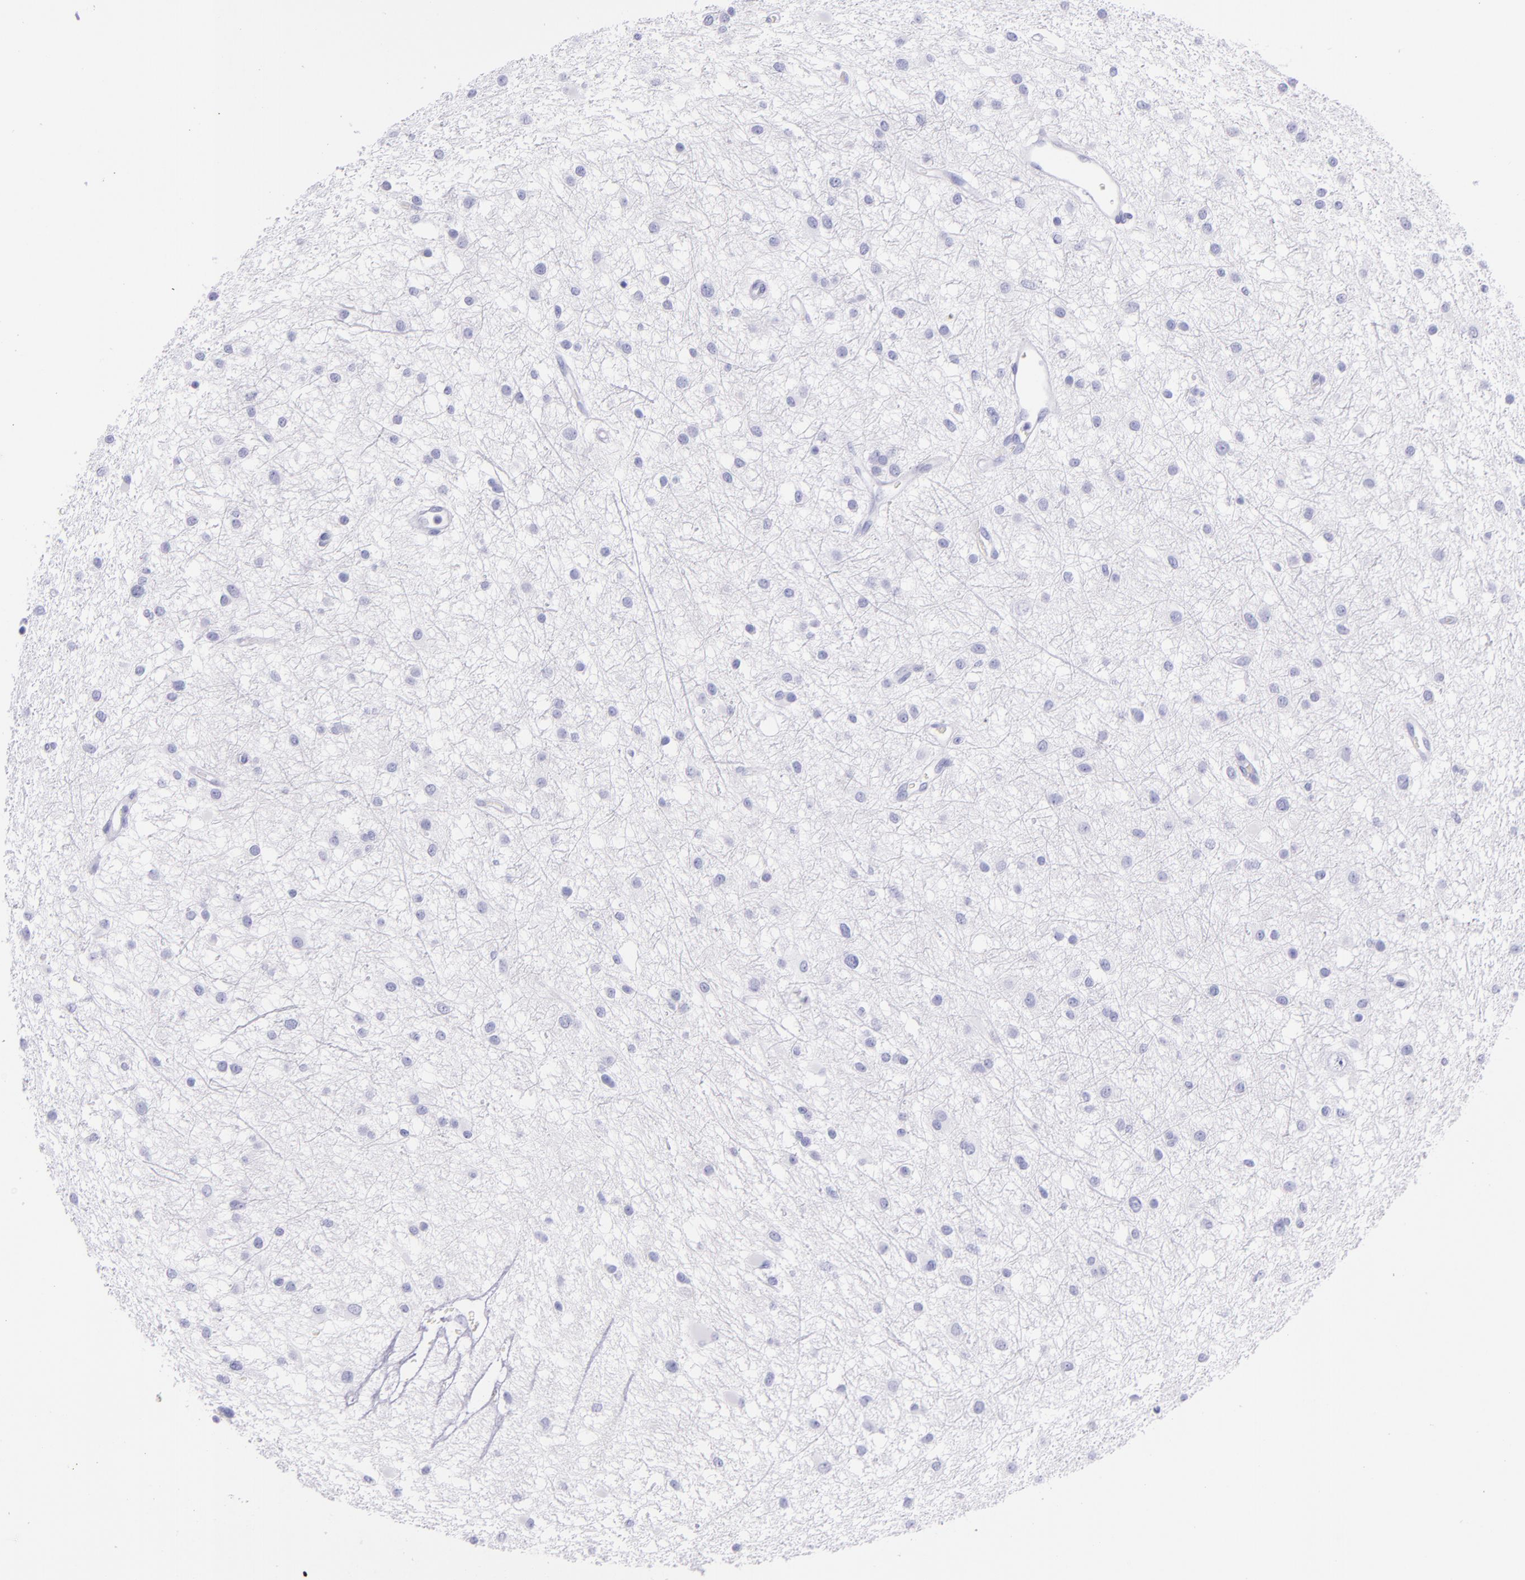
{"staining": {"intensity": "negative", "quantity": "none", "location": "none"}, "tissue": "glioma", "cell_type": "Tumor cells", "image_type": "cancer", "snomed": [{"axis": "morphology", "description": "Glioma, malignant, Low grade"}, {"axis": "topography", "description": "Brain"}], "caption": "Immunohistochemistry (IHC) photomicrograph of neoplastic tissue: glioma stained with DAB shows no significant protein expression in tumor cells. The staining was performed using DAB to visualize the protein expression in brown, while the nuclei were stained in blue with hematoxylin (Magnification: 20x).", "gene": "SFTPB", "patient": {"sex": "female", "age": 36}}